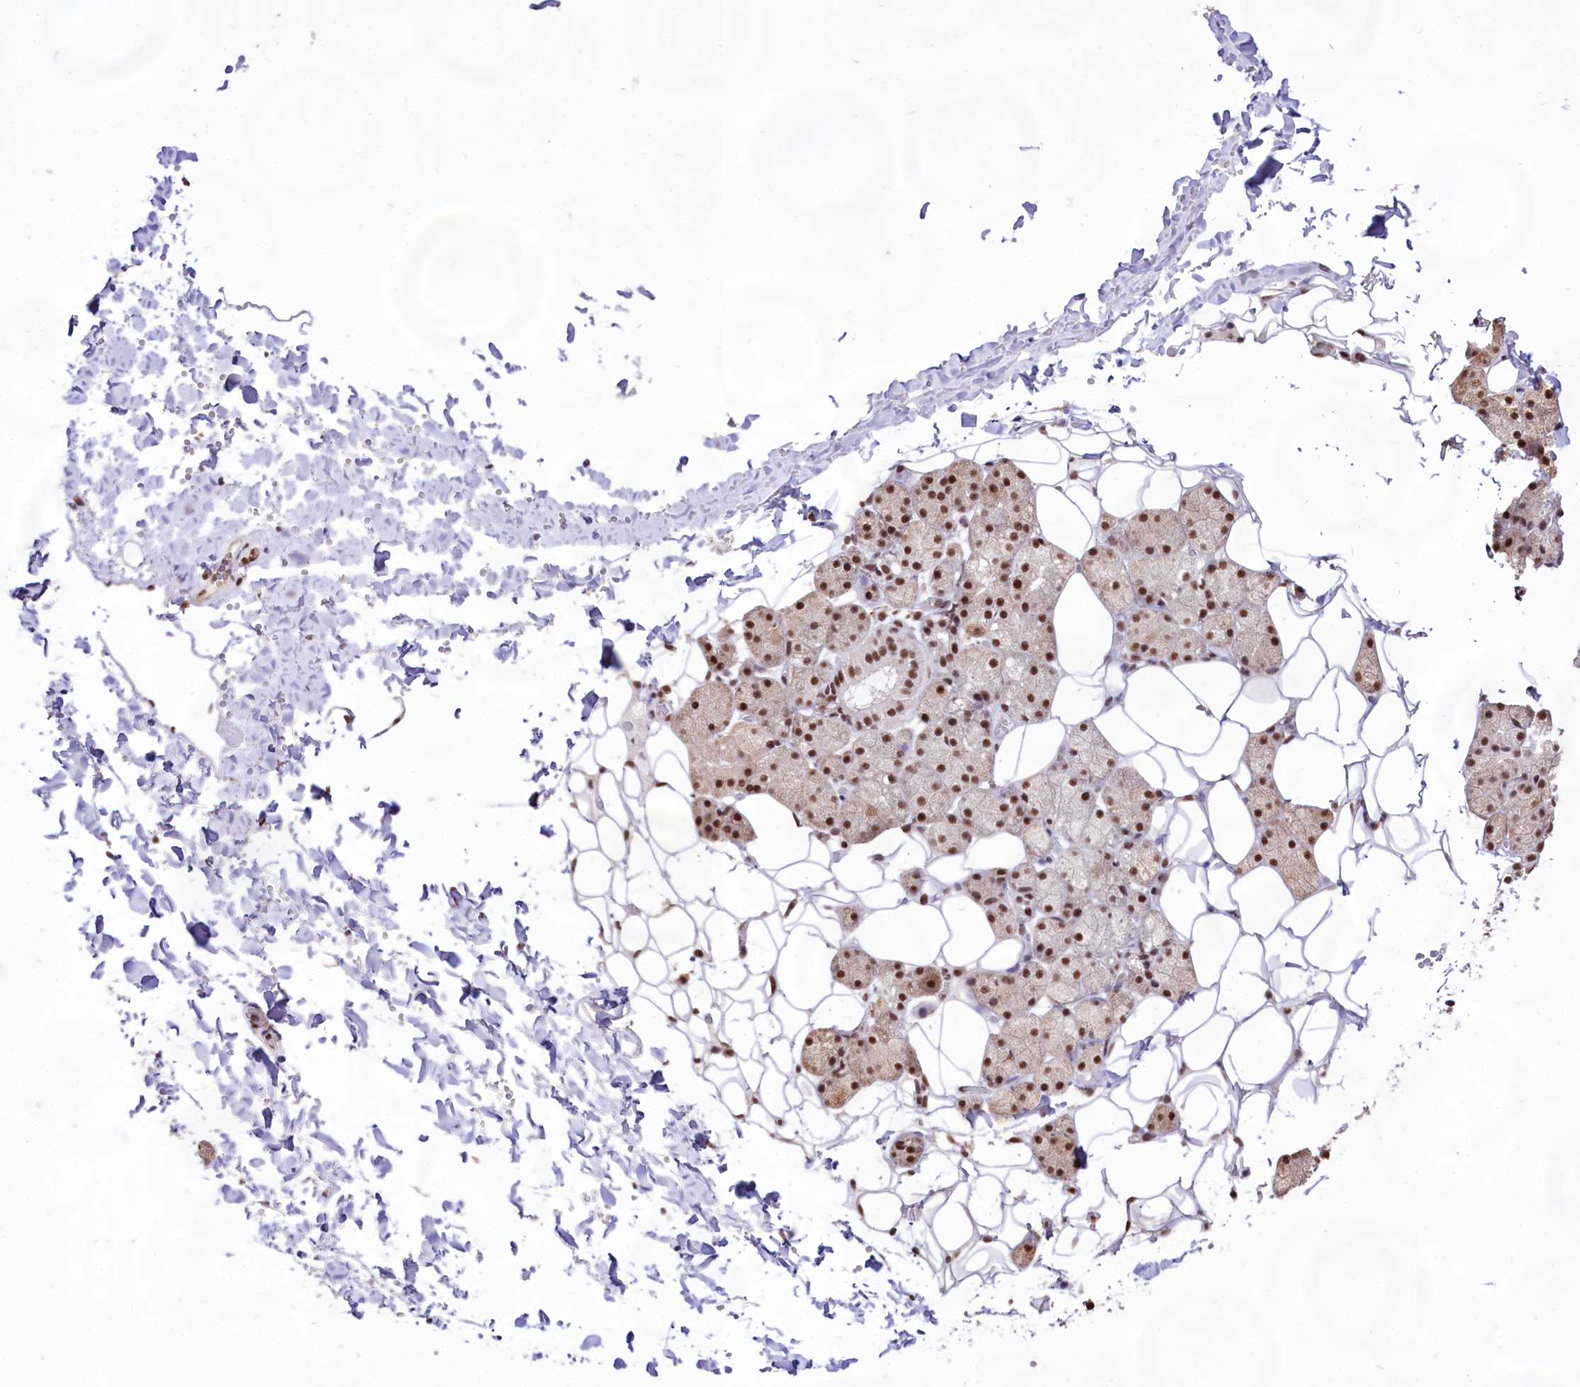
{"staining": {"intensity": "strong", "quantity": "25%-75%", "location": "nuclear"}, "tissue": "salivary gland", "cell_type": "Glandular cells", "image_type": "normal", "snomed": [{"axis": "morphology", "description": "Normal tissue, NOS"}, {"axis": "topography", "description": "Salivary gland"}], "caption": "A brown stain highlights strong nuclear positivity of a protein in glandular cells of unremarkable human salivary gland. (Brightfield microscopy of DAB IHC at high magnification).", "gene": "HIRA", "patient": {"sex": "female", "age": 33}}